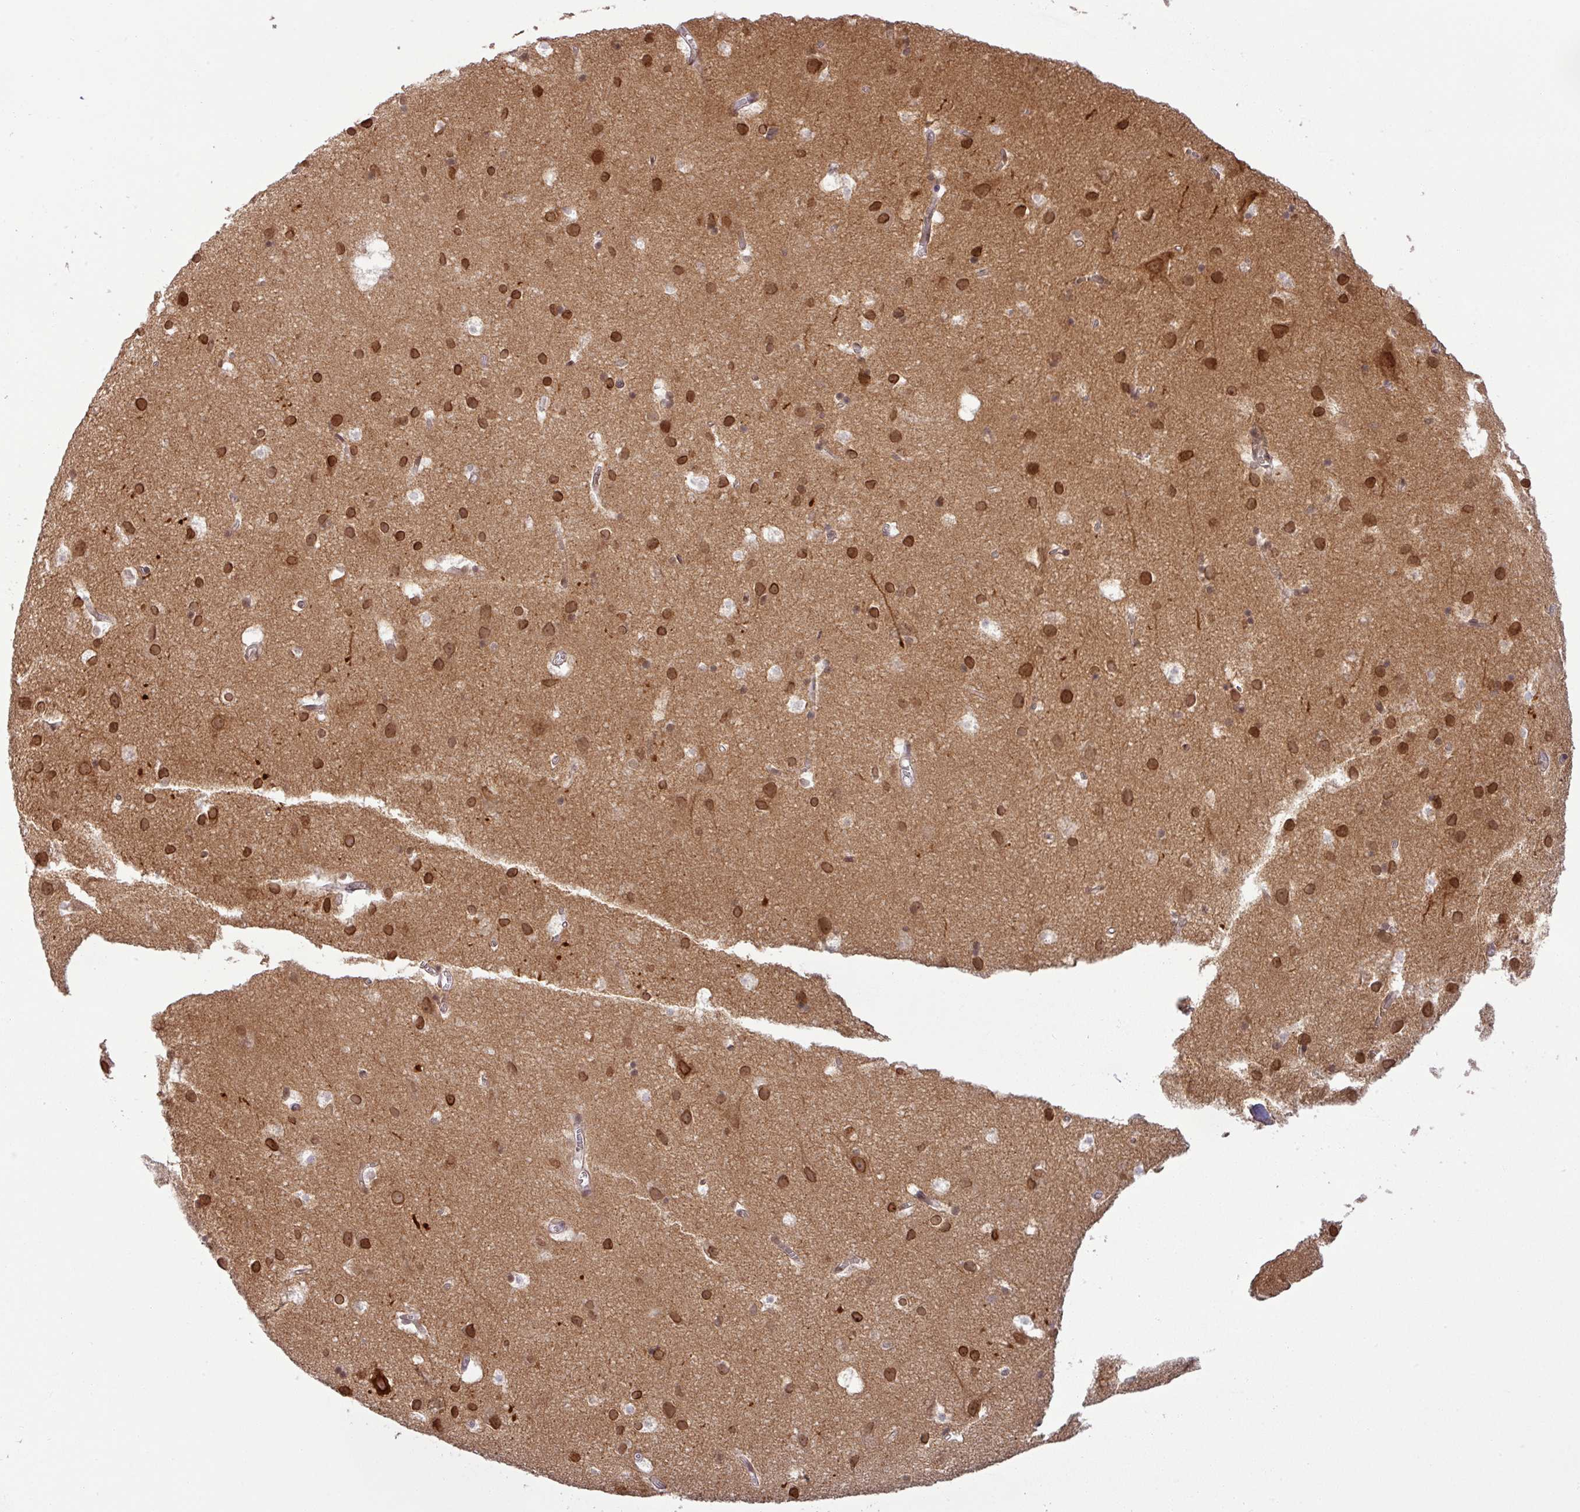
{"staining": {"intensity": "negative", "quantity": "none", "location": "none"}, "tissue": "cerebral cortex", "cell_type": "Endothelial cells", "image_type": "normal", "snomed": [{"axis": "morphology", "description": "Normal tissue, NOS"}, {"axis": "topography", "description": "Cerebral cortex"}], "caption": "Immunohistochemistry (IHC) image of normal human cerebral cortex stained for a protein (brown), which displays no positivity in endothelial cells.", "gene": "PTPN20", "patient": {"sex": "male", "age": 54}}